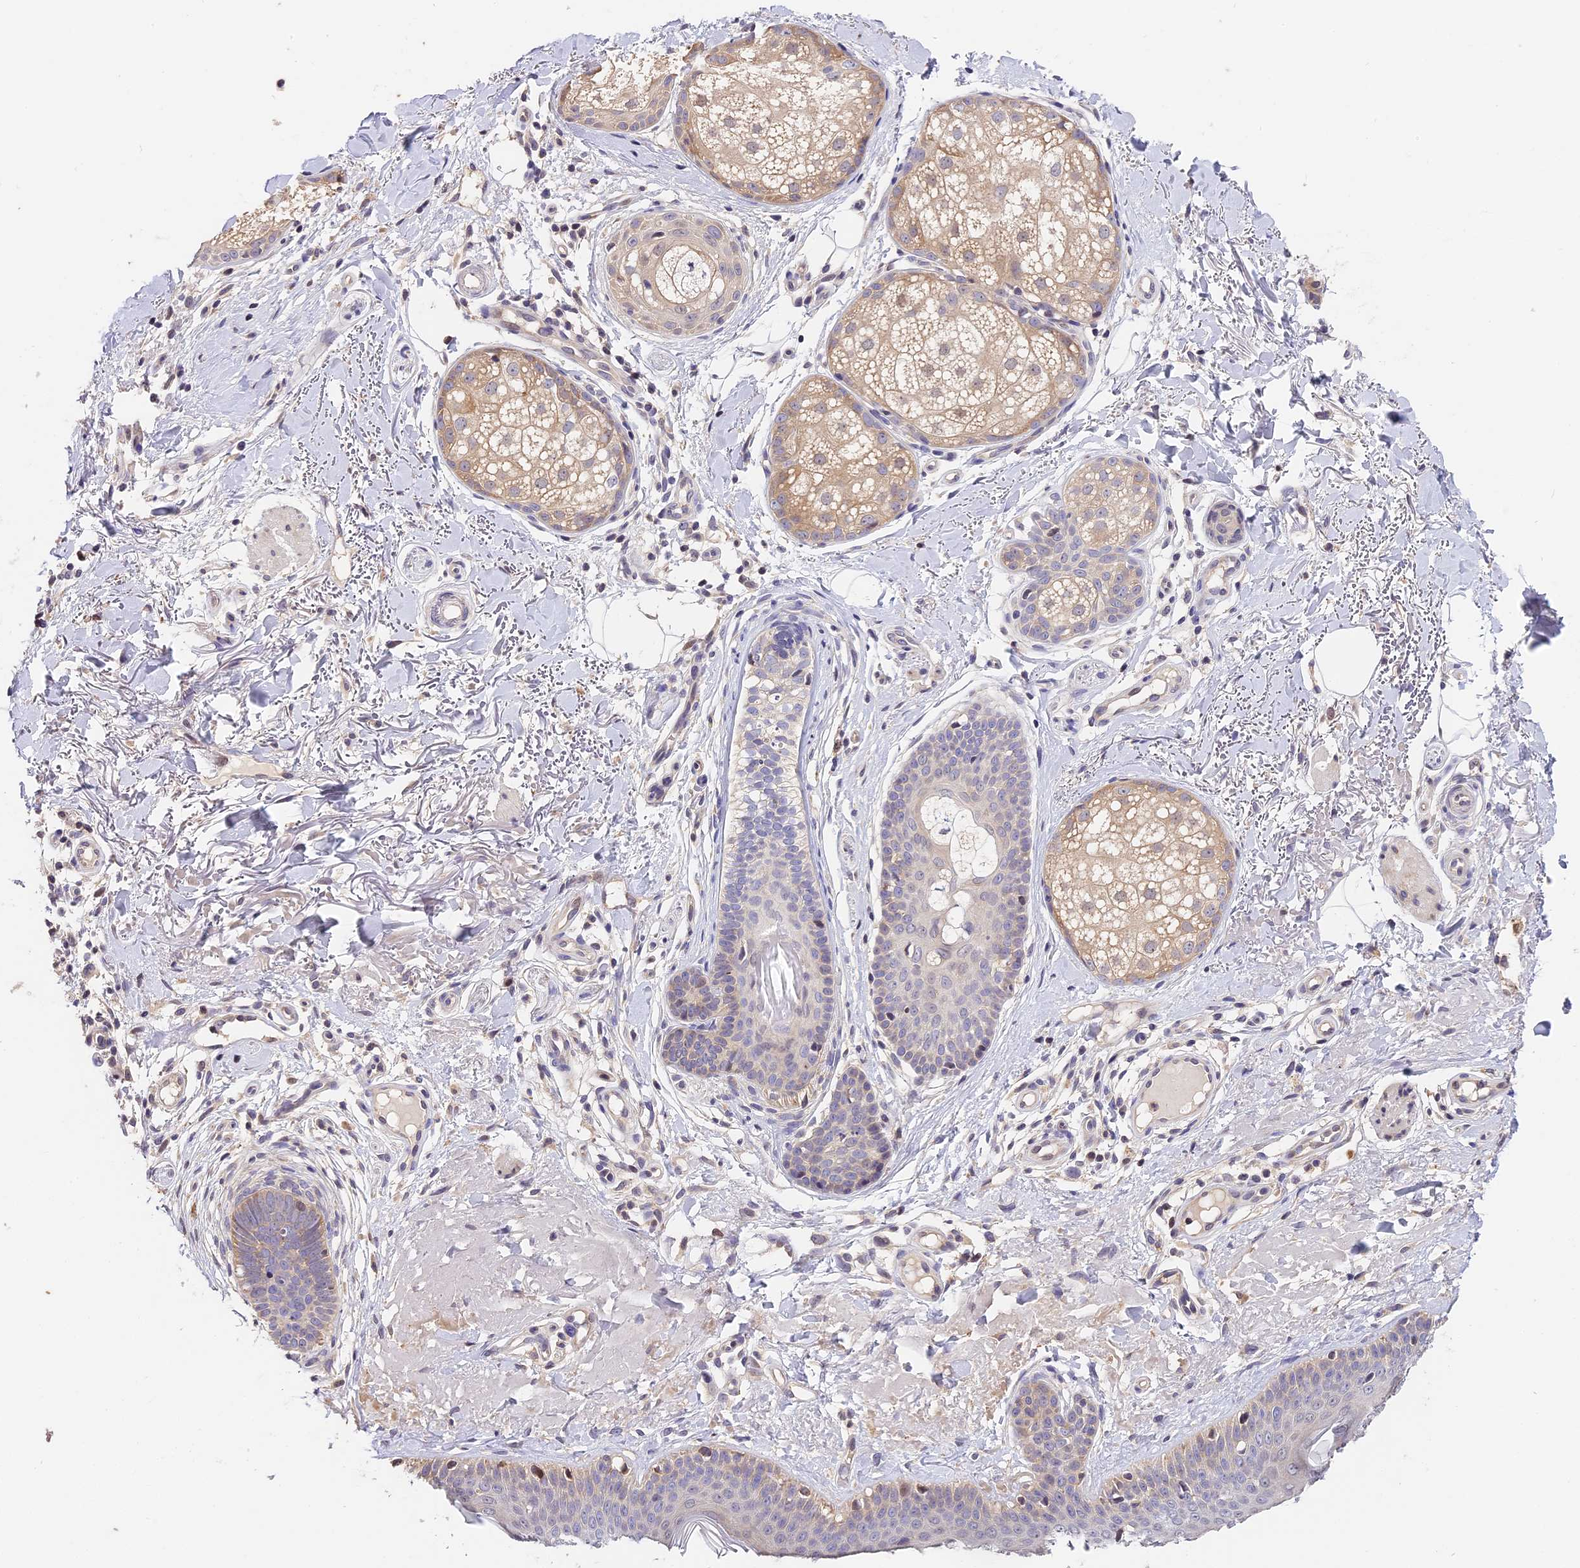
{"staining": {"intensity": "weak", "quantity": "<25%", "location": "cytoplasmic/membranous"}, "tissue": "skin cancer", "cell_type": "Tumor cells", "image_type": "cancer", "snomed": [{"axis": "morphology", "description": "Basal cell carcinoma"}, {"axis": "topography", "description": "Skin"}], "caption": "This is a micrograph of immunohistochemistry staining of skin basal cell carcinoma, which shows no expression in tumor cells.", "gene": "BSCL2", "patient": {"sex": "female", "age": 61}}